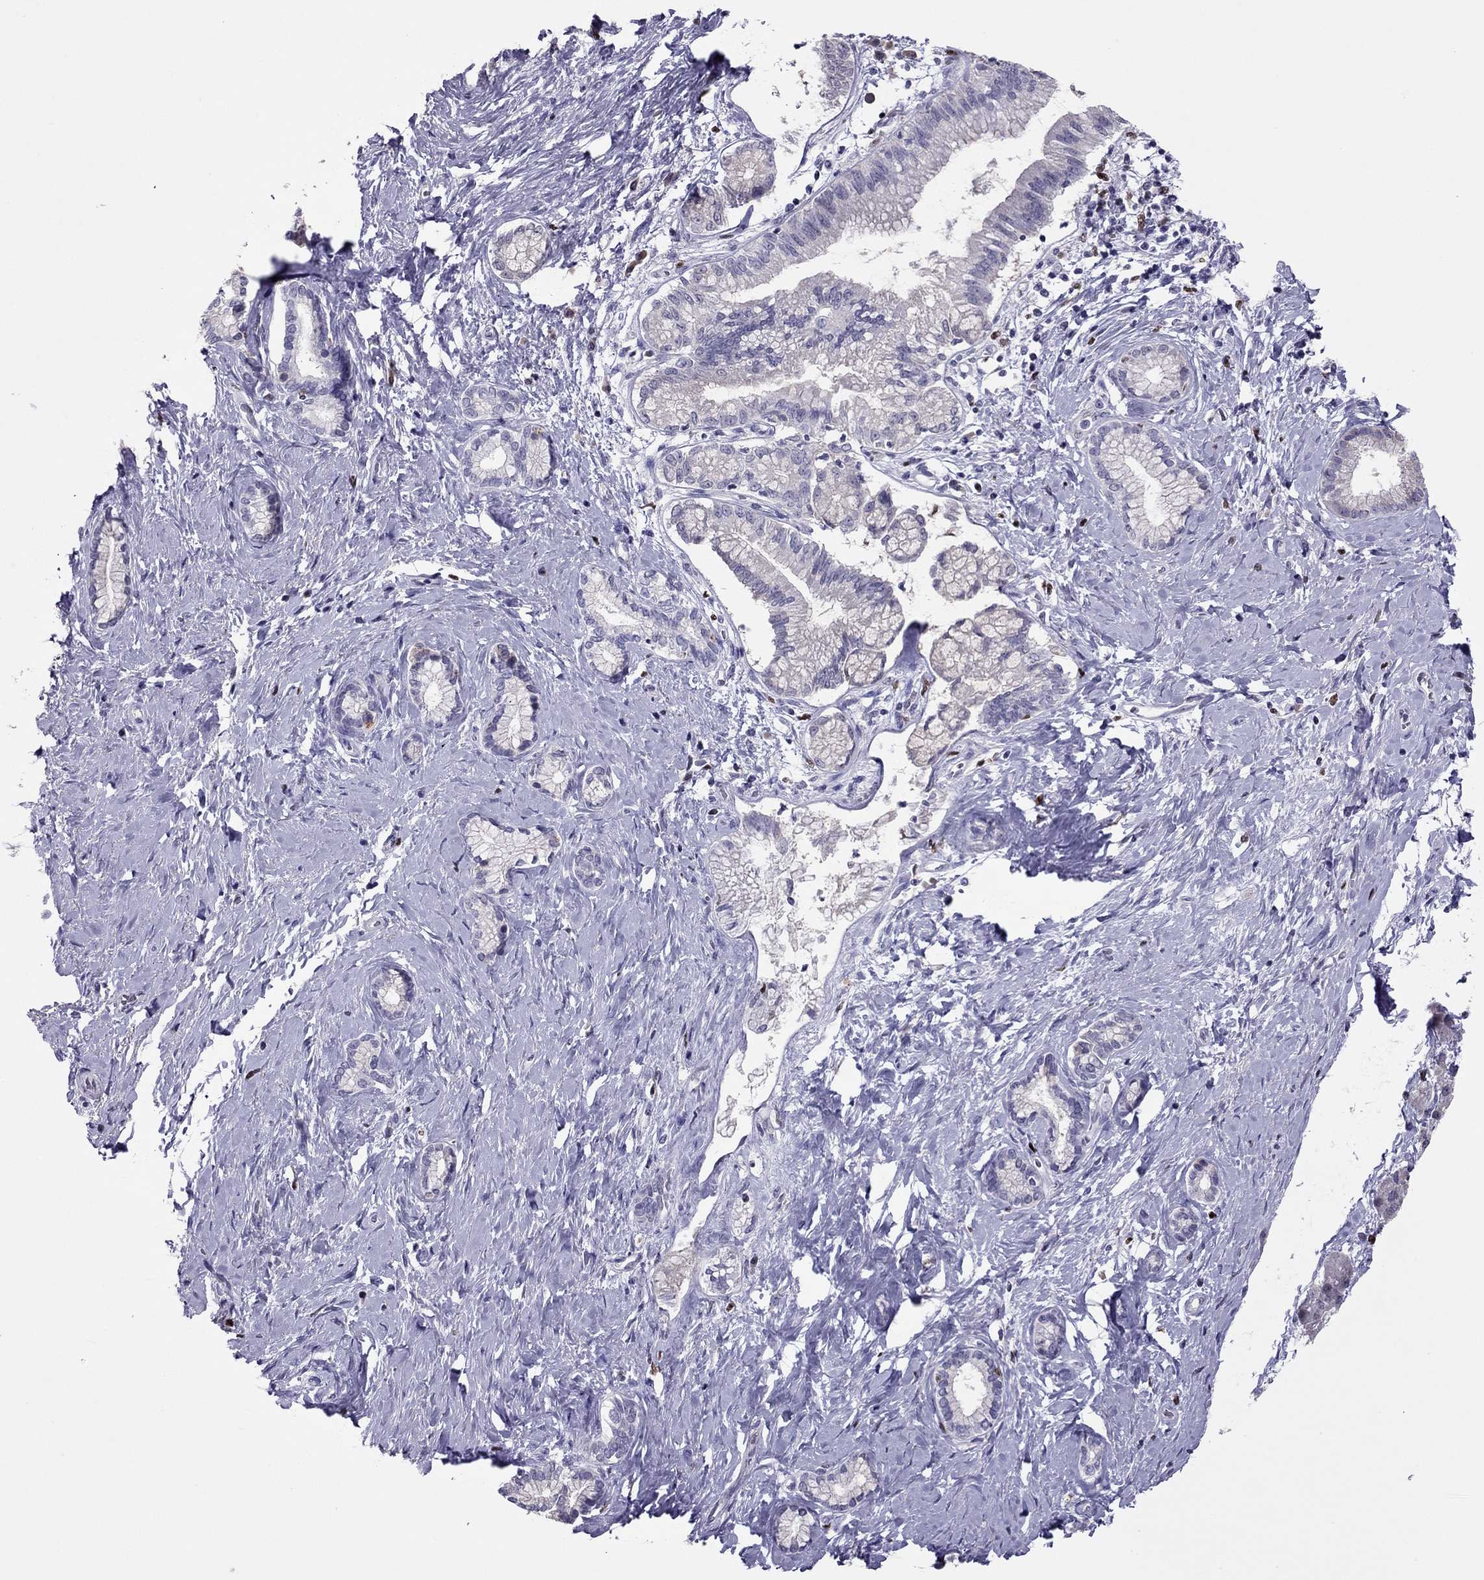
{"staining": {"intensity": "negative", "quantity": "none", "location": "none"}, "tissue": "pancreatic cancer", "cell_type": "Tumor cells", "image_type": "cancer", "snomed": [{"axis": "morphology", "description": "Adenocarcinoma, NOS"}, {"axis": "topography", "description": "Pancreas"}], "caption": "A histopathology image of adenocarcinoma (pancreatic) stained for a protein demonstrates no brown staining in tumor cells.", "gene": "SPINT3", "patient": {"sex": "female", "age": 73}}